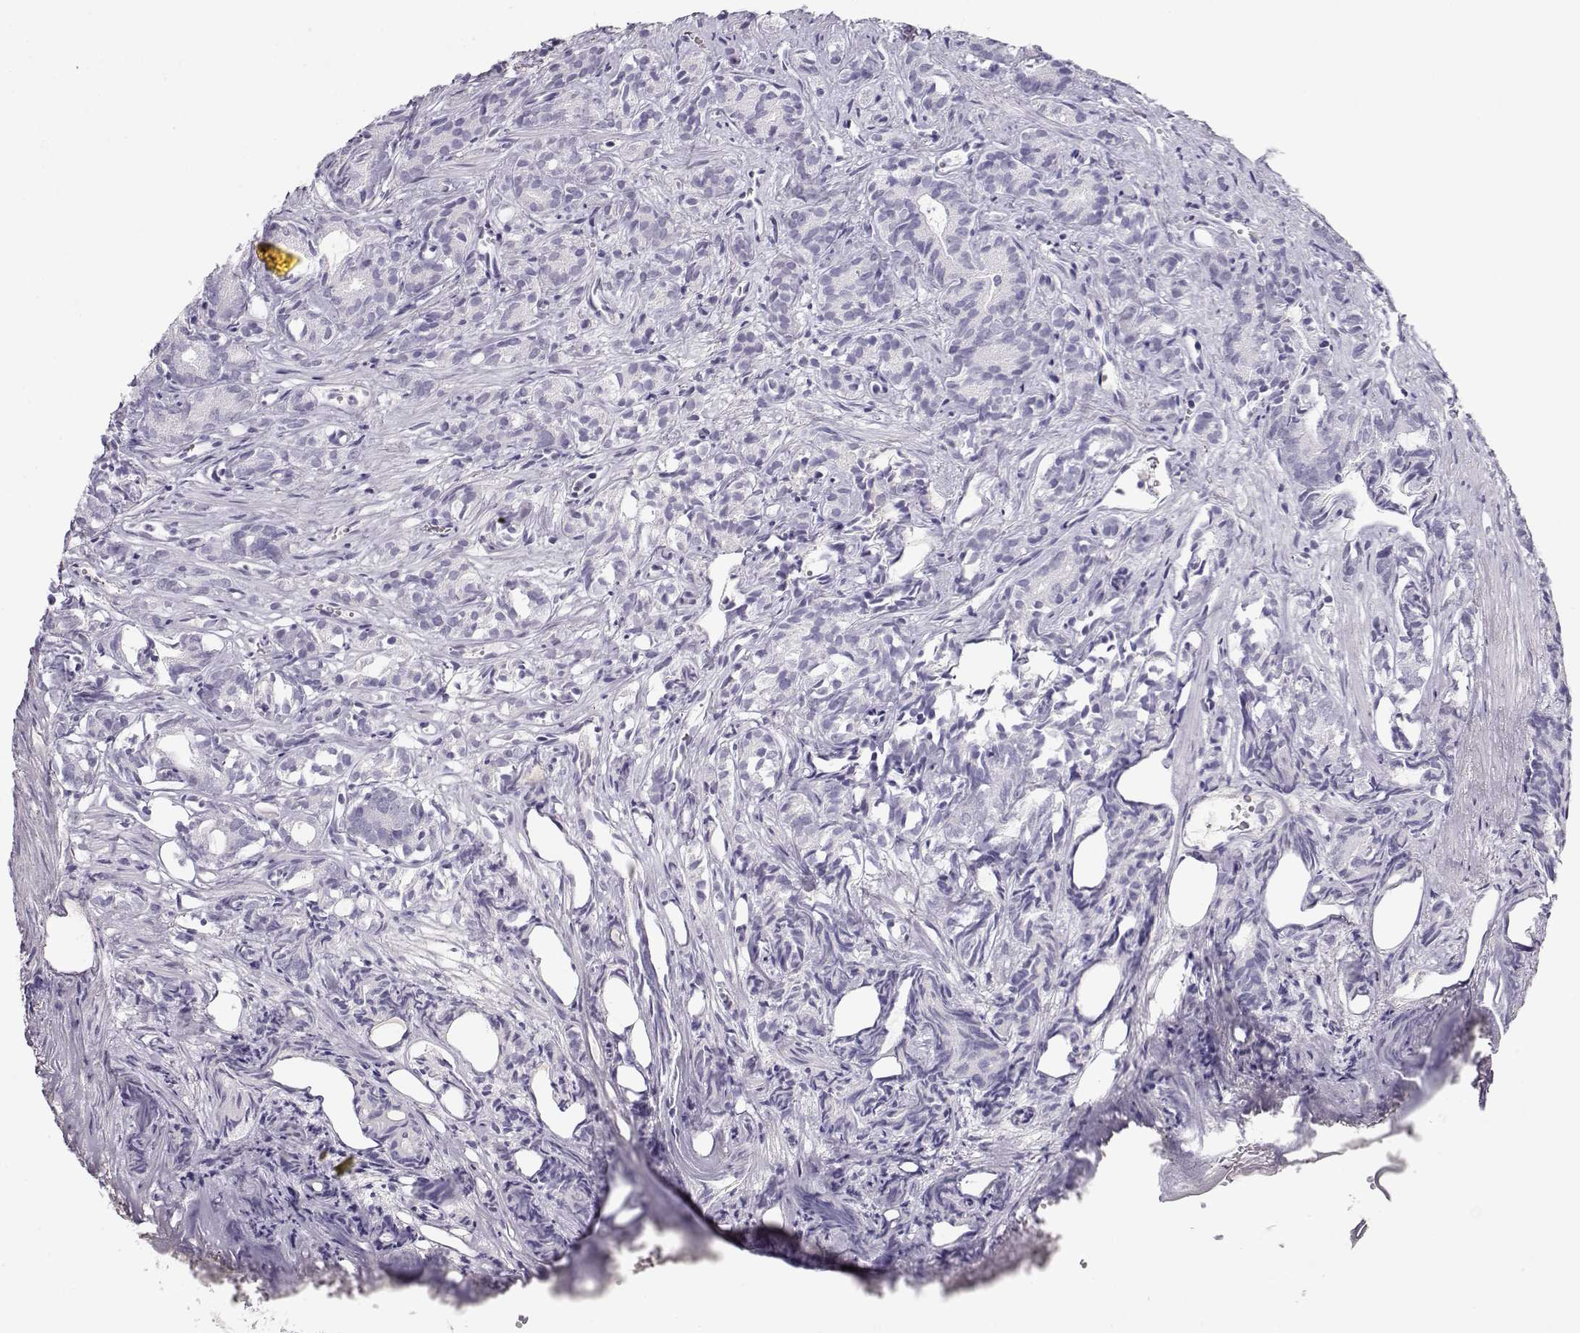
{"staining": {"intensity": "negative", "quantity": "none", "location": "none"}, "tissue": "prostate cancer", "cell_type": "Tumor cells", "image_type": "cancer", "snomed": [{"axis": "morphology", "description": "Adenocarcinoma, High grade"}, {"axis": "topography", "description": "Prostate"}], "caption": "Immunohistochemistry (IHC) of prostate cancer exhibits no positivity in tumor cells. Nuclei are stained in blue.", "gene": "MAGEC1", "patient": {"sex": "male", "age": 84}}